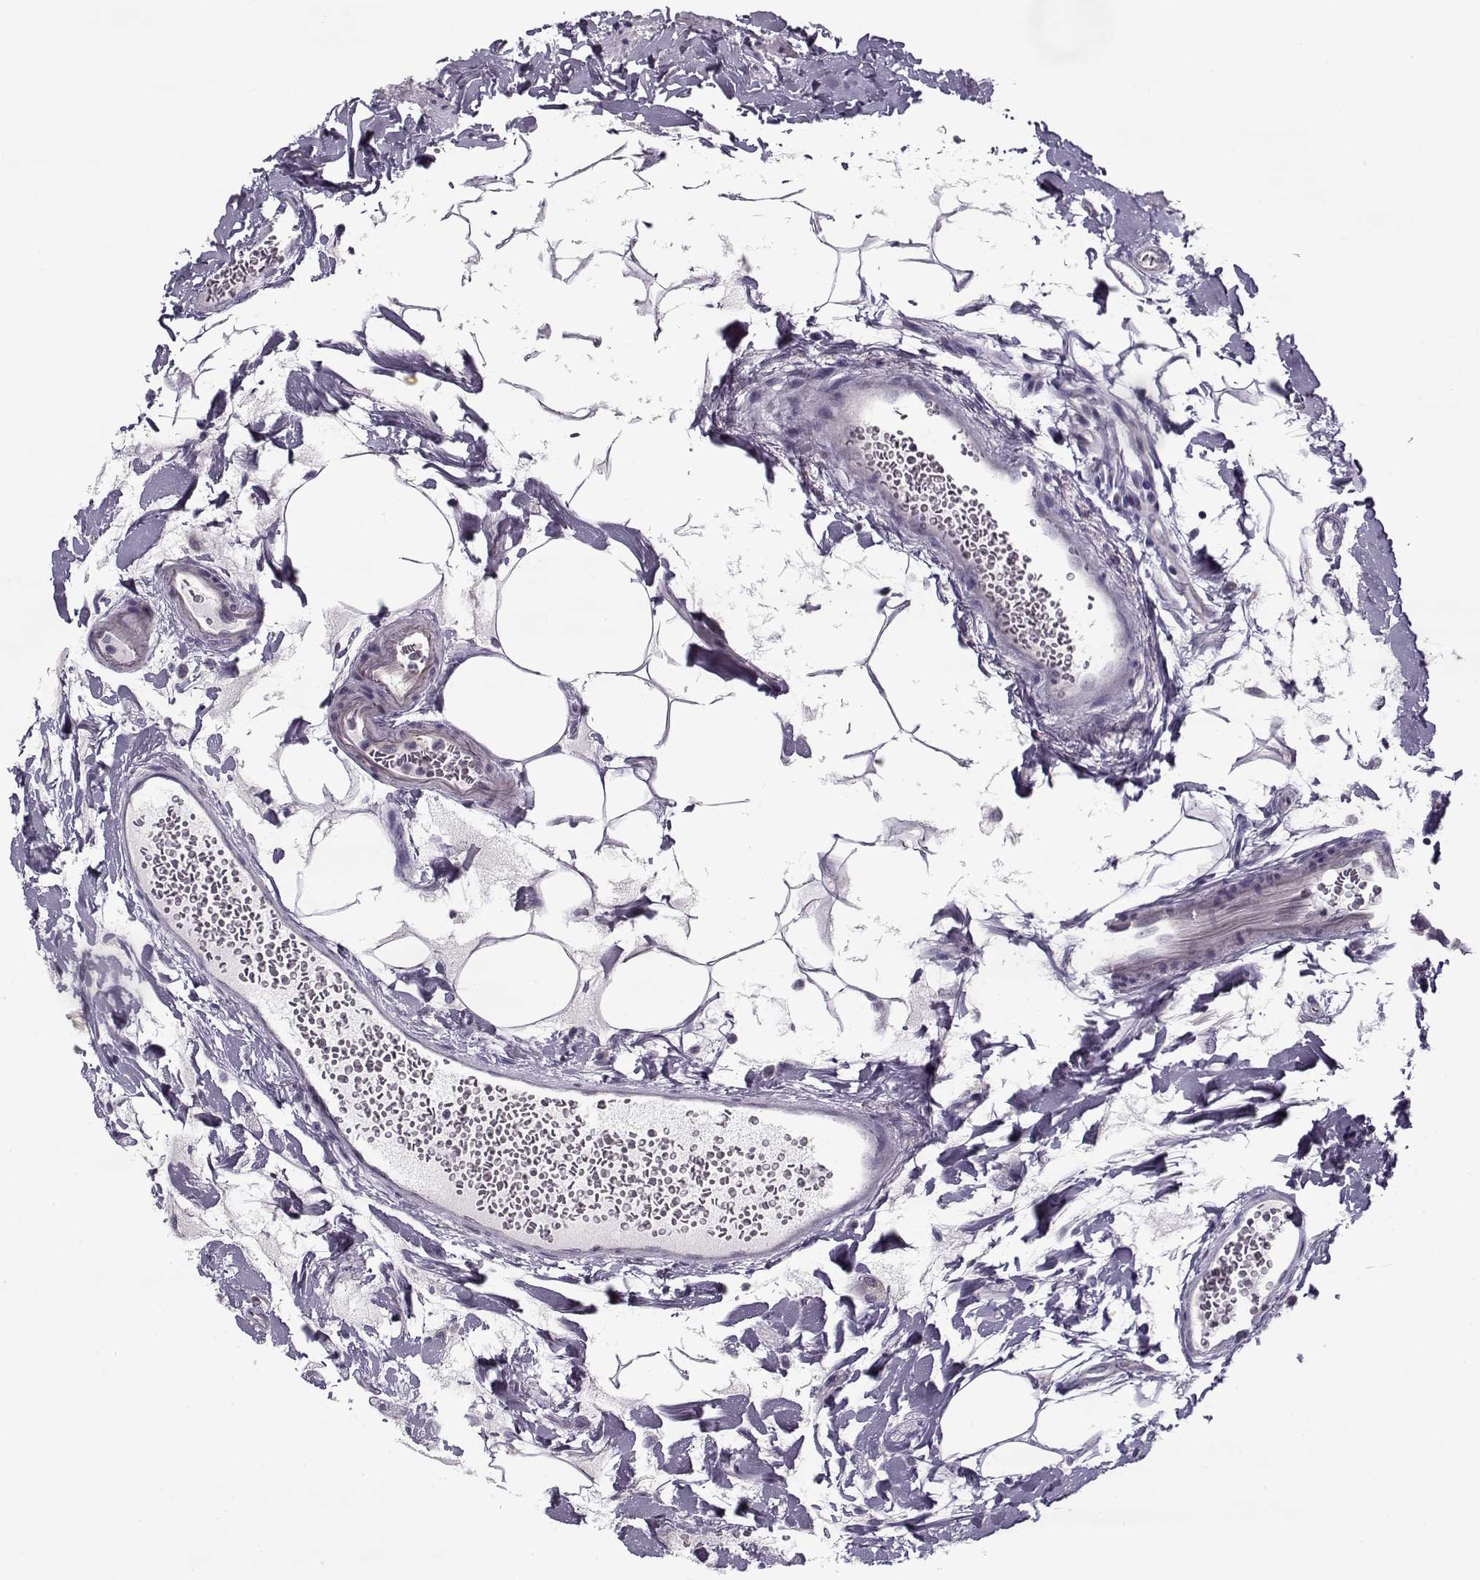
{"staining": {"intensity": "negative", "quantity": "none", "location": "none"}, "tissue": "small intestine", "cell_type": "Glandular cells", "image_type": "normal", "snomed": [{"axis": "morphology", "description": "Normal tissue, NOS"}, {"axis": "topography", "description": "Small intestine"}], "caption": "A high-resolution micrograph shows immunohistochemistry staining of normal small intestine, which exhibits no significant positivity in glandular cells. The staining was performed using DAB (3,3'-diaminobenzidine) to visualize the protein expression in brown, while the nuclei were stained in blue with hematoxylin (Magnification: 20x).", "gene": "PNMT", "patient": {"sex": "female", "age": 56}}